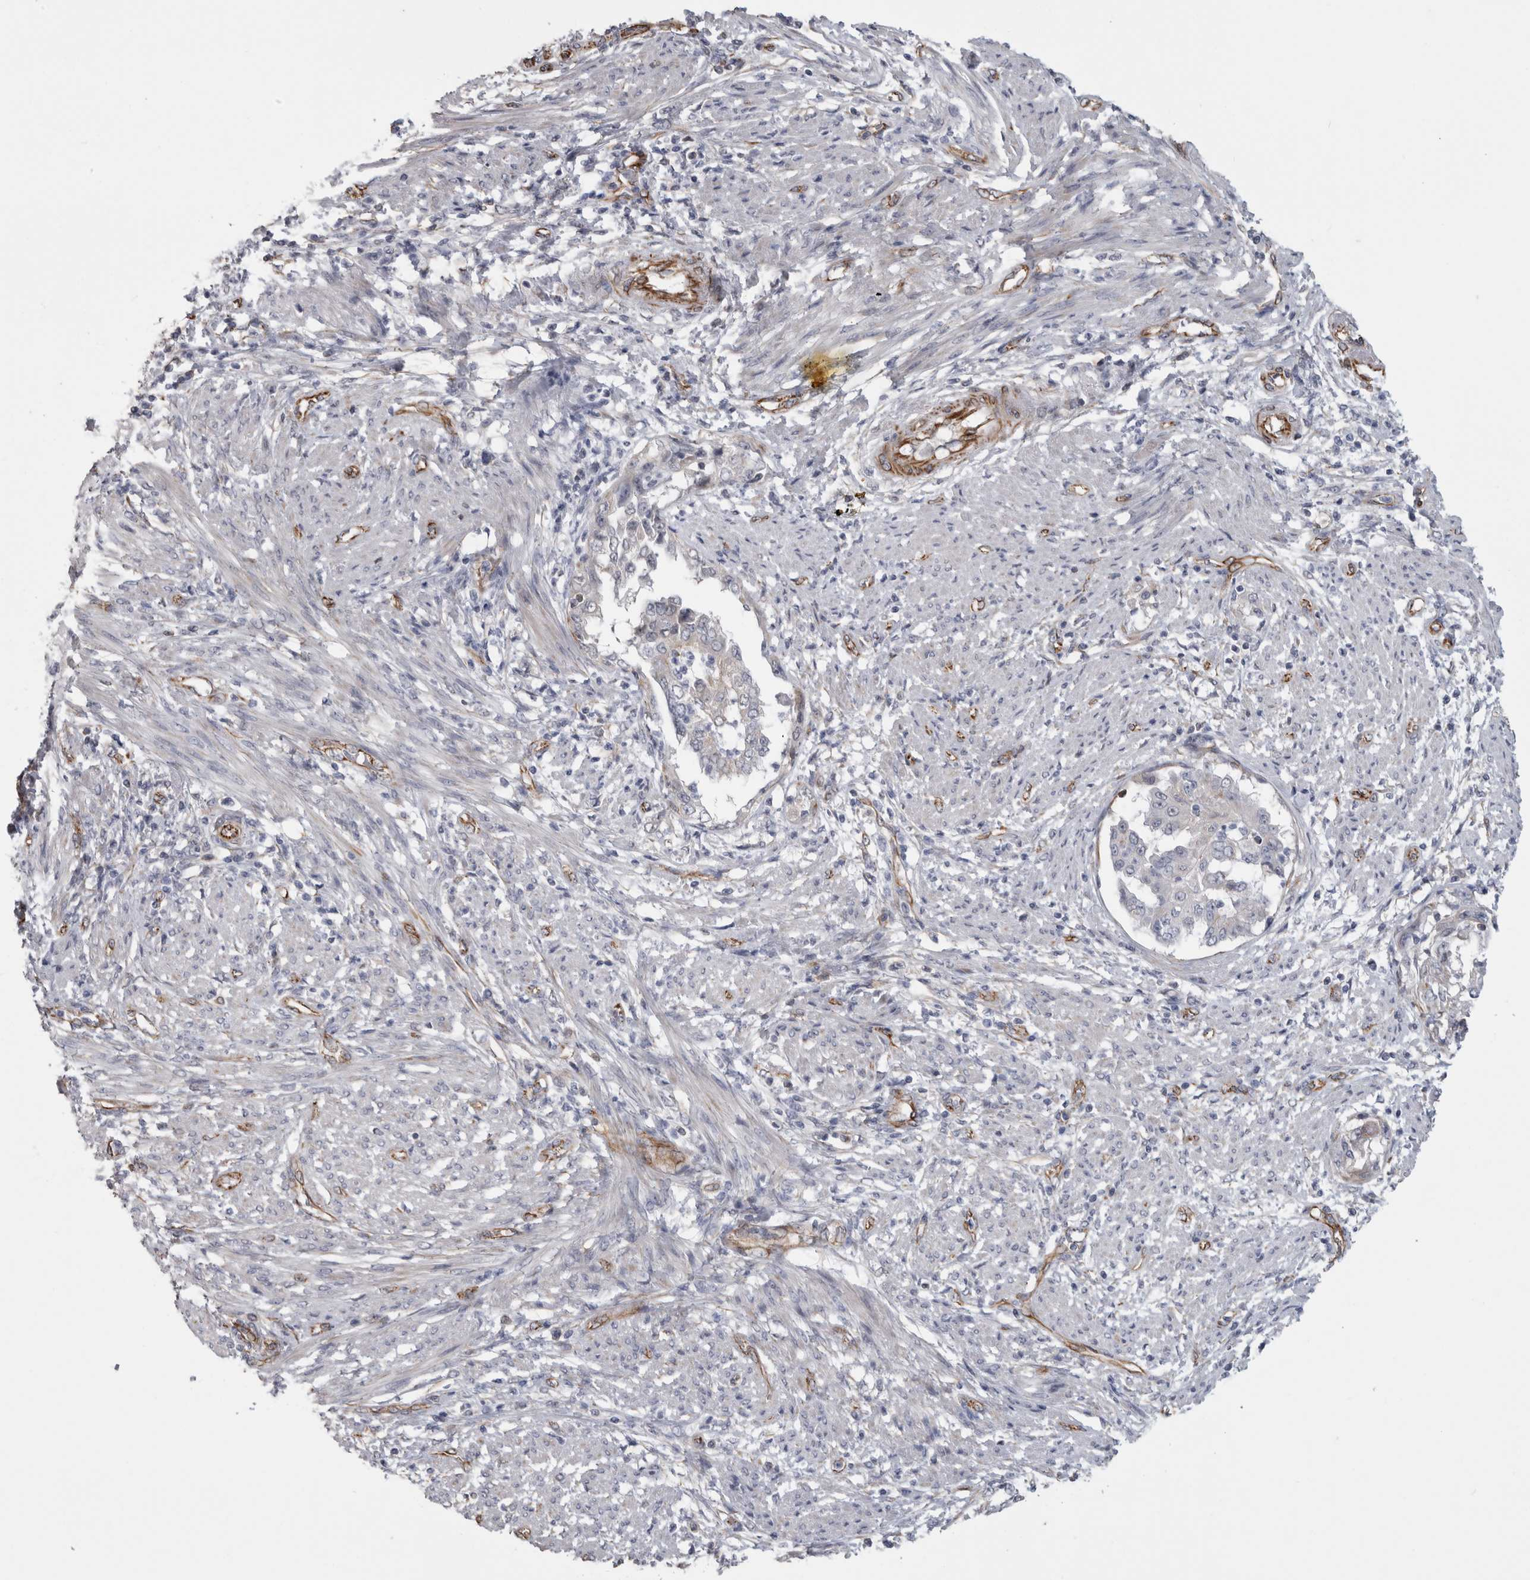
{"staining": {"intensity": "negative", "quantity": "none", "location": "none"}, "tissue": "endometrial cancer", "cell_type": "Tumor cells", "image_type": "cancer", "snomed": [{"axis": "morphology", "description": "Adenocarcinoma, NOS"}, {"axis": "topography", "description": "Endometrium"}], "caption": "High power microscopy photomicrograph of an immunohistochemistry micrograph of endometrial adenocarcinoma, revealing no significant staining in tumor cells. Nuclei are stained in blue.", "gene": "ACOT7", "patient": {"sex": "female", "age": 85}}